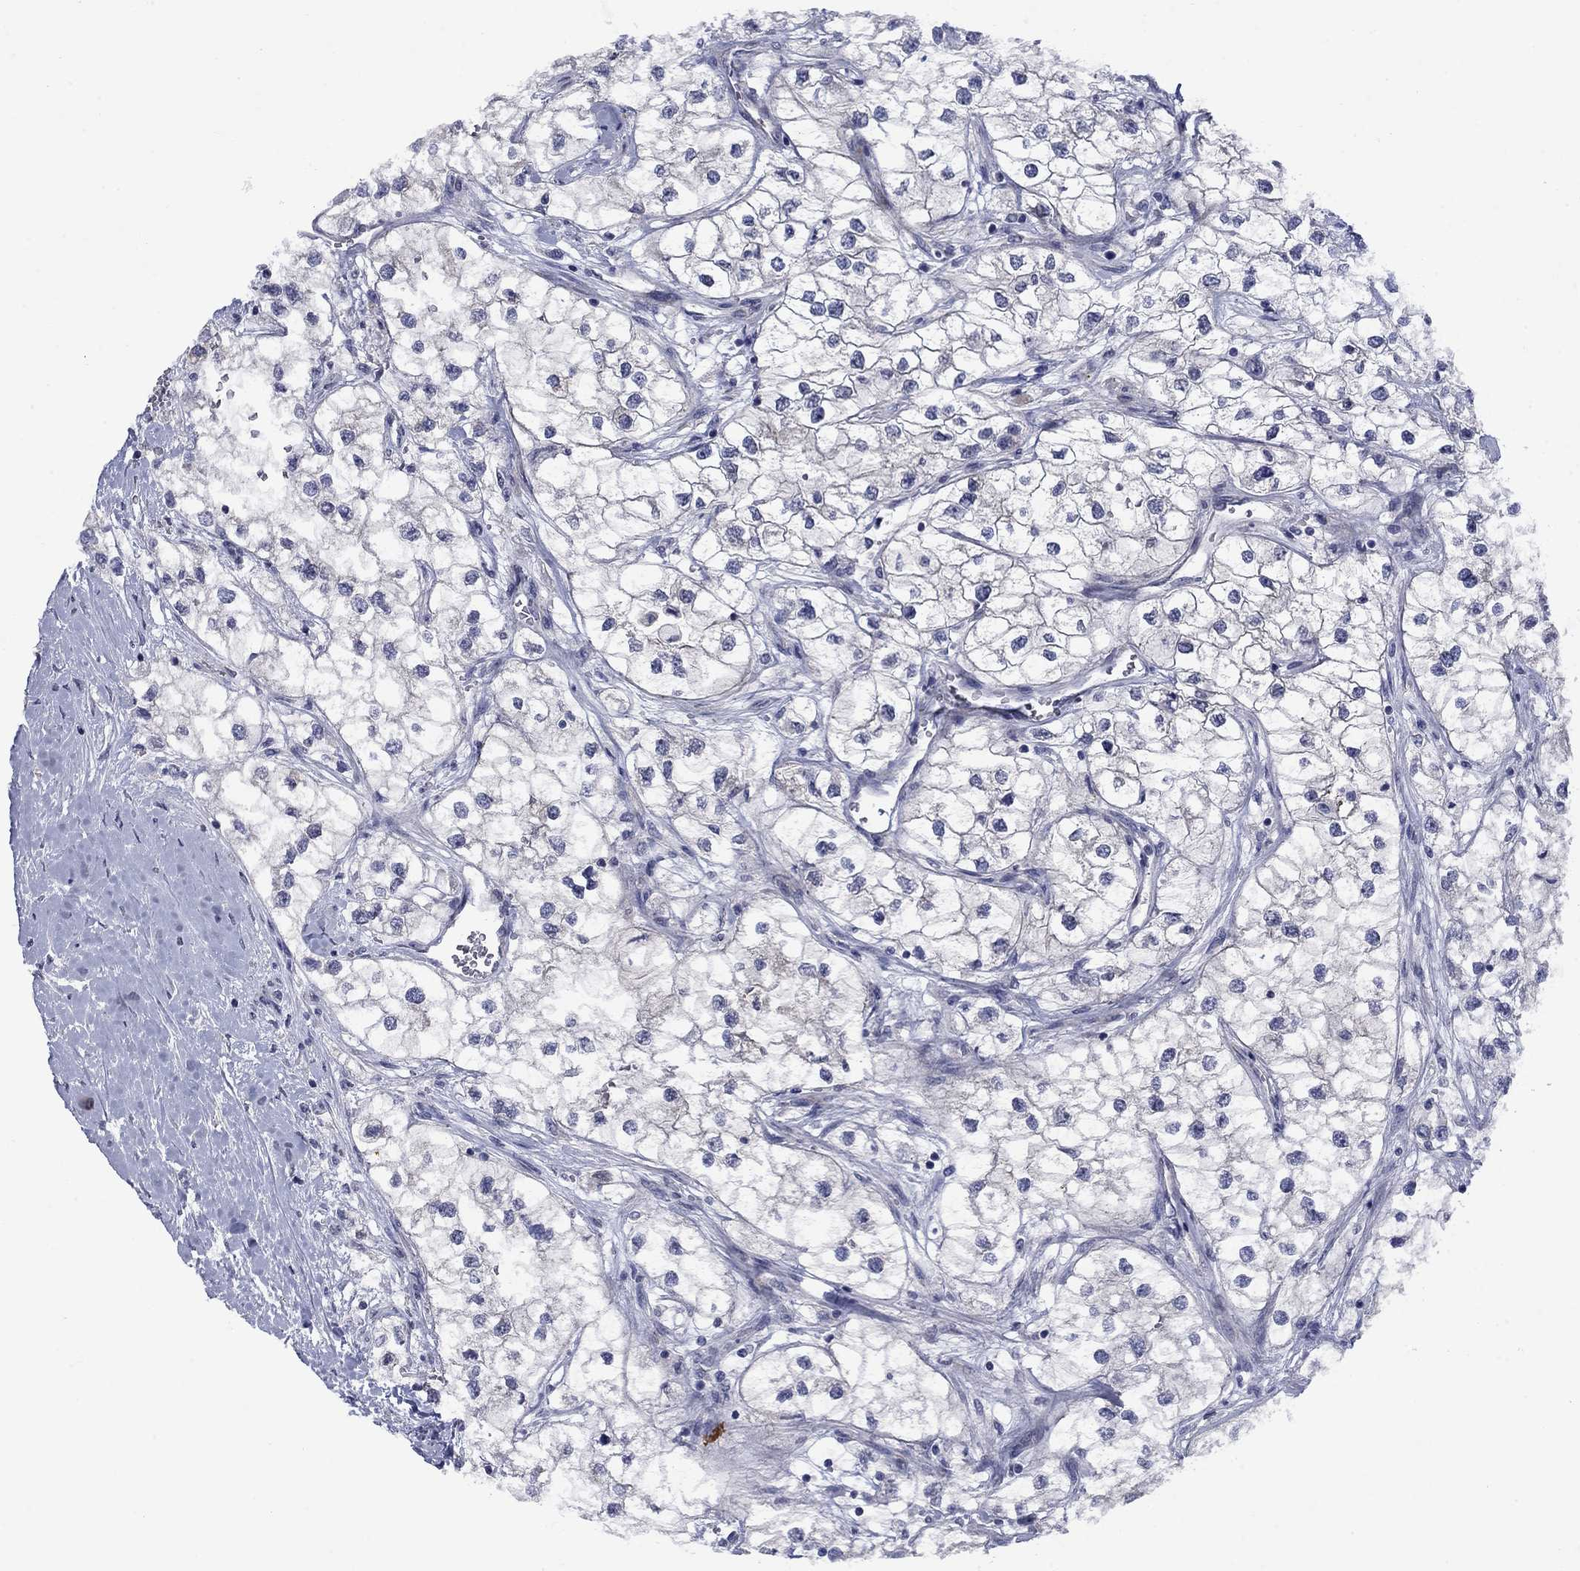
{"staining": {"intensity": "negative", "quantity": "none", "location": "none"}, "tissue": "renal cancer", "cell_type": "Tumor cells", "image_type": "cancer", "snomed": [{"axis": "morphology", "description": "Adenocarcinoma, NOS"}, {"axis": "topography", "description": "Kidney"}], "caption": "Tumor cells show no significant protein staining in adenocarcinoma (renal).", "gene": "FXR1", "patient": {"sex": "male", "age": 59}}